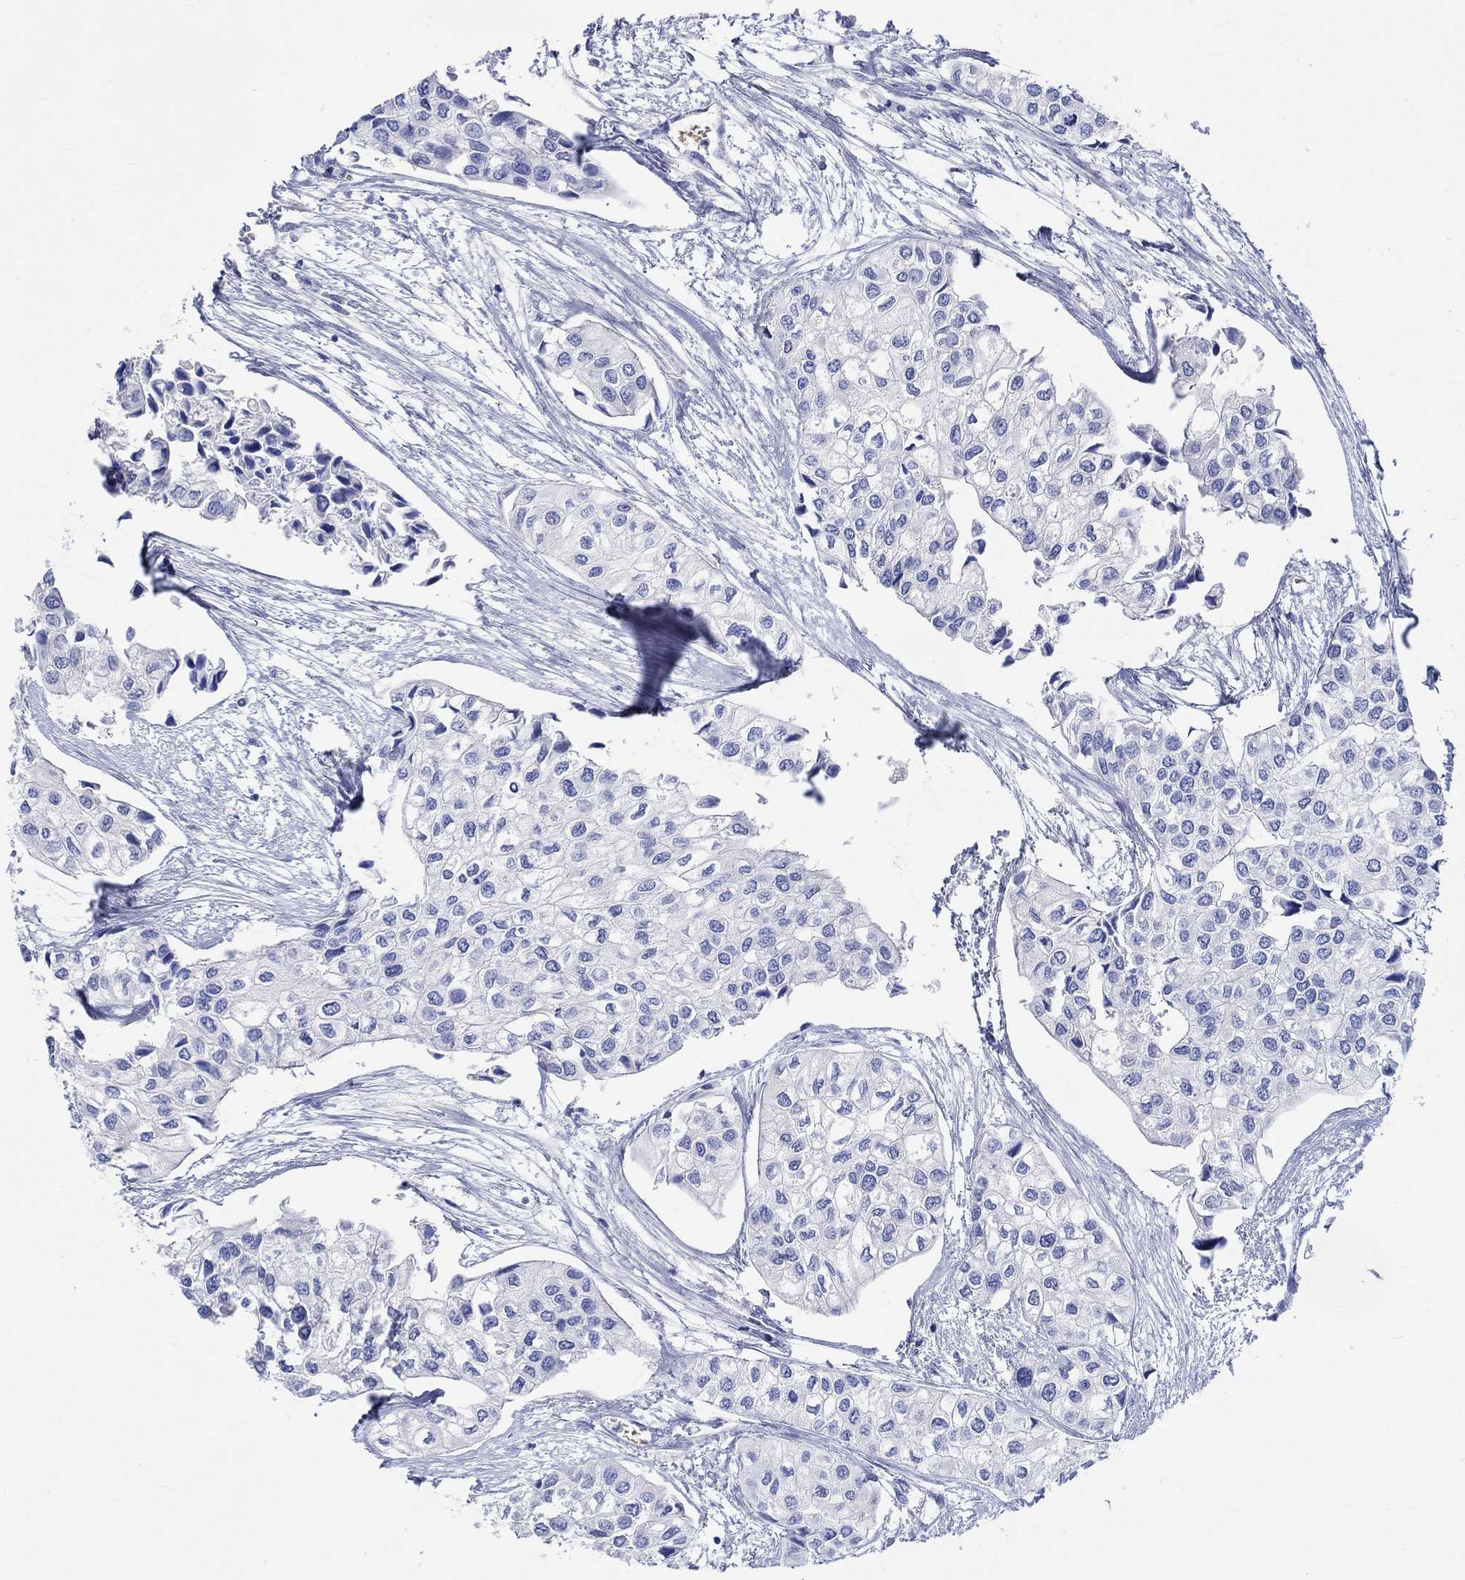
{"staining": {"intensity": "negative", "quantity": "none", "location": "none"}, "tissue": "urothelial cancer", "cell_type": "Tumor cells", "image_type": "cancer", "snomed": [{"axis": "morphology", "description": "Urothelial carcinoma, High grade"}, {"axis": "topography", "description": "Urinary bladder"}], "caption": "DAB (3,3'-diaminobenzidine) immunohistochemical staining of human urothelial cancer displays no significant staining in tumor cells.", "gene": "KCNA1", "patient": {"sex": "male", "age": 73}}